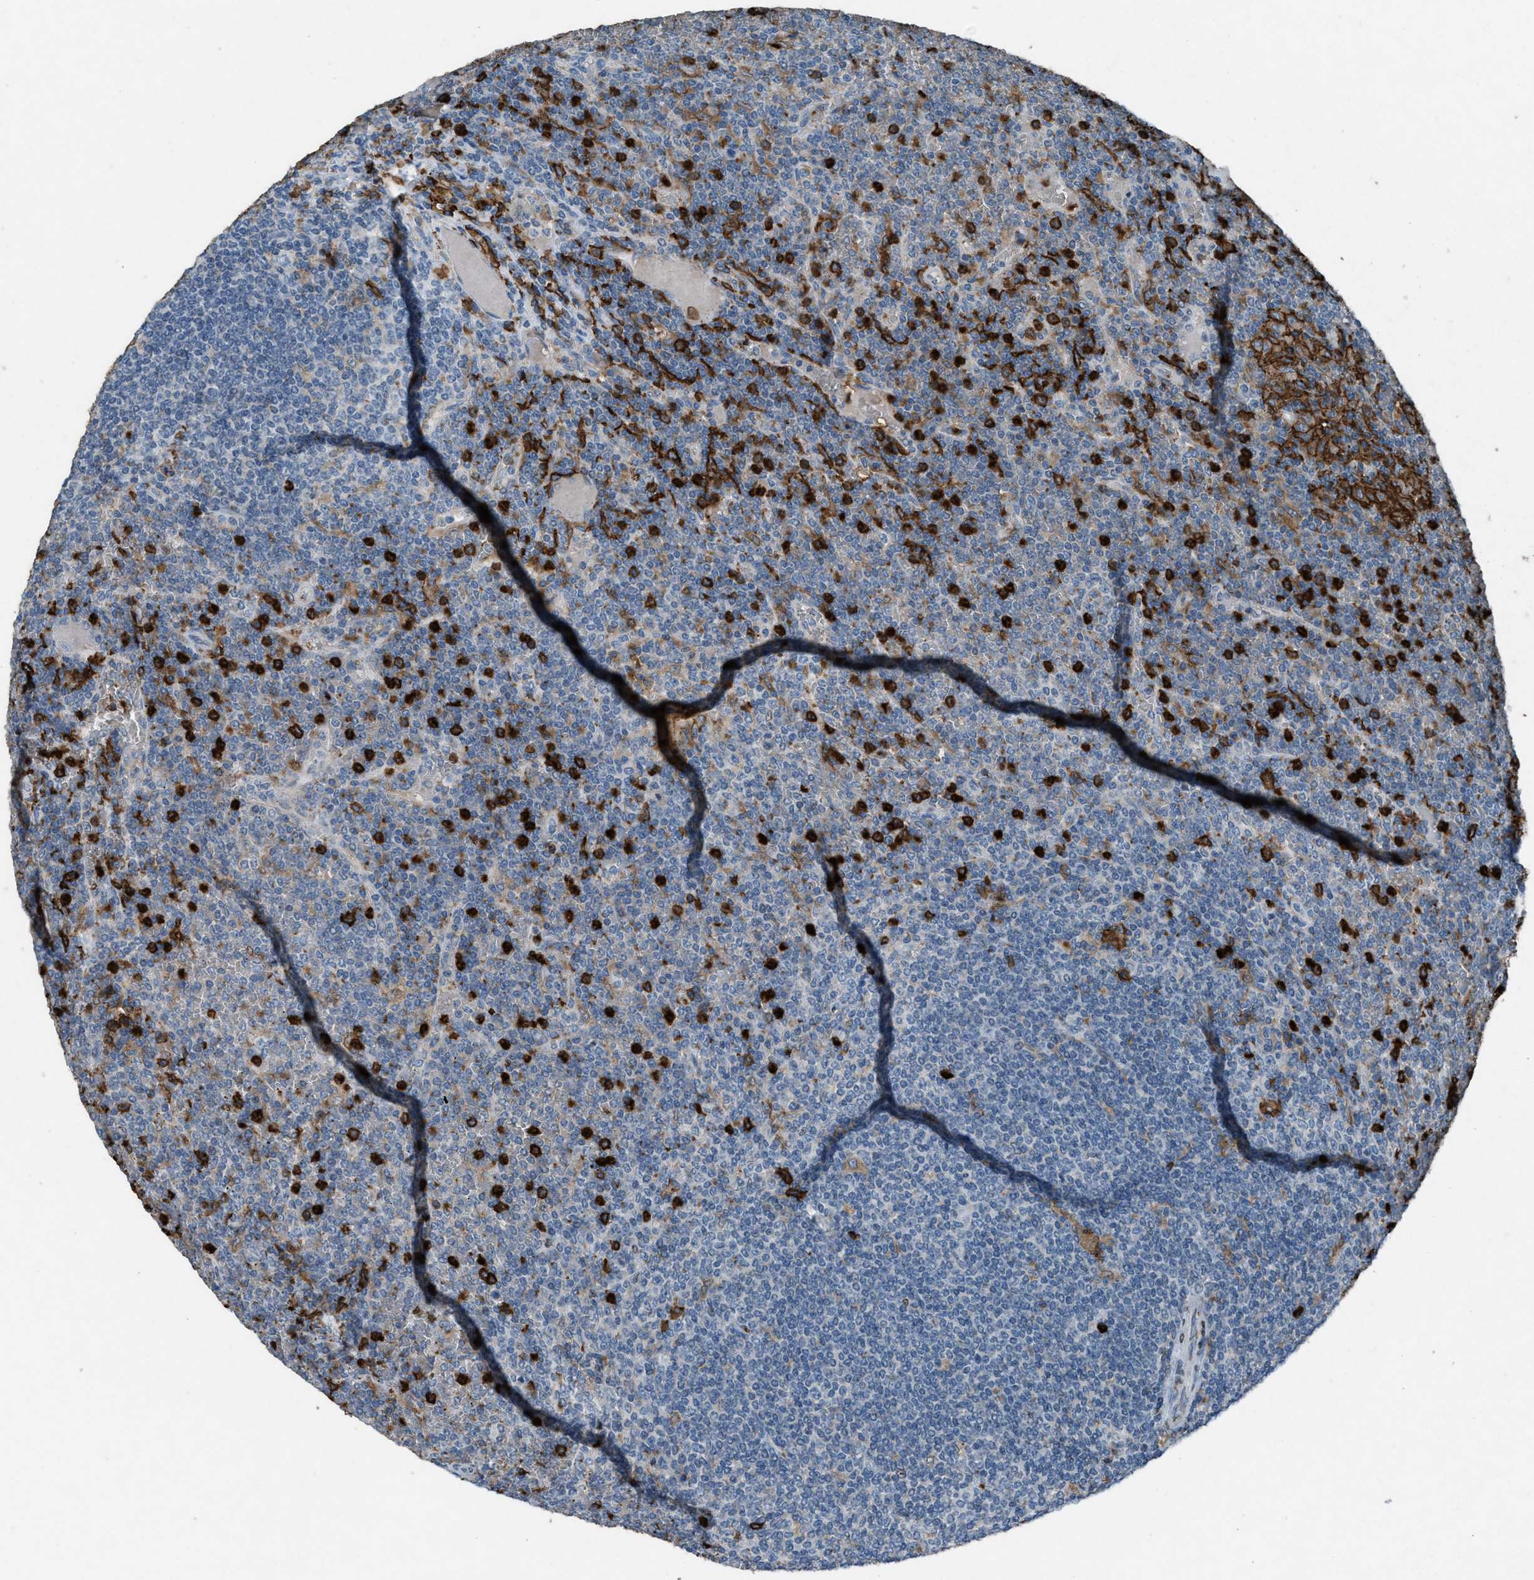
{"staining": {"intensity": "negative", "quantity": "none", "location": "none"}, "tissue": "lymphoma", "cell_type": "Tumor cells", "image_type": "cancer", "snomed": [{"axis": "morphology", "description": "Malignant lymphoma, non-Hodgkin's type, Low grade"}, {"axis": "topography", "description": "Spleen"}], "caption": "Immunohistochemical staining of human lymphoma shows no significant expression in tumor cells.", "gene": "FCER1G", "patient": {"sex": "female", "age": 19}}